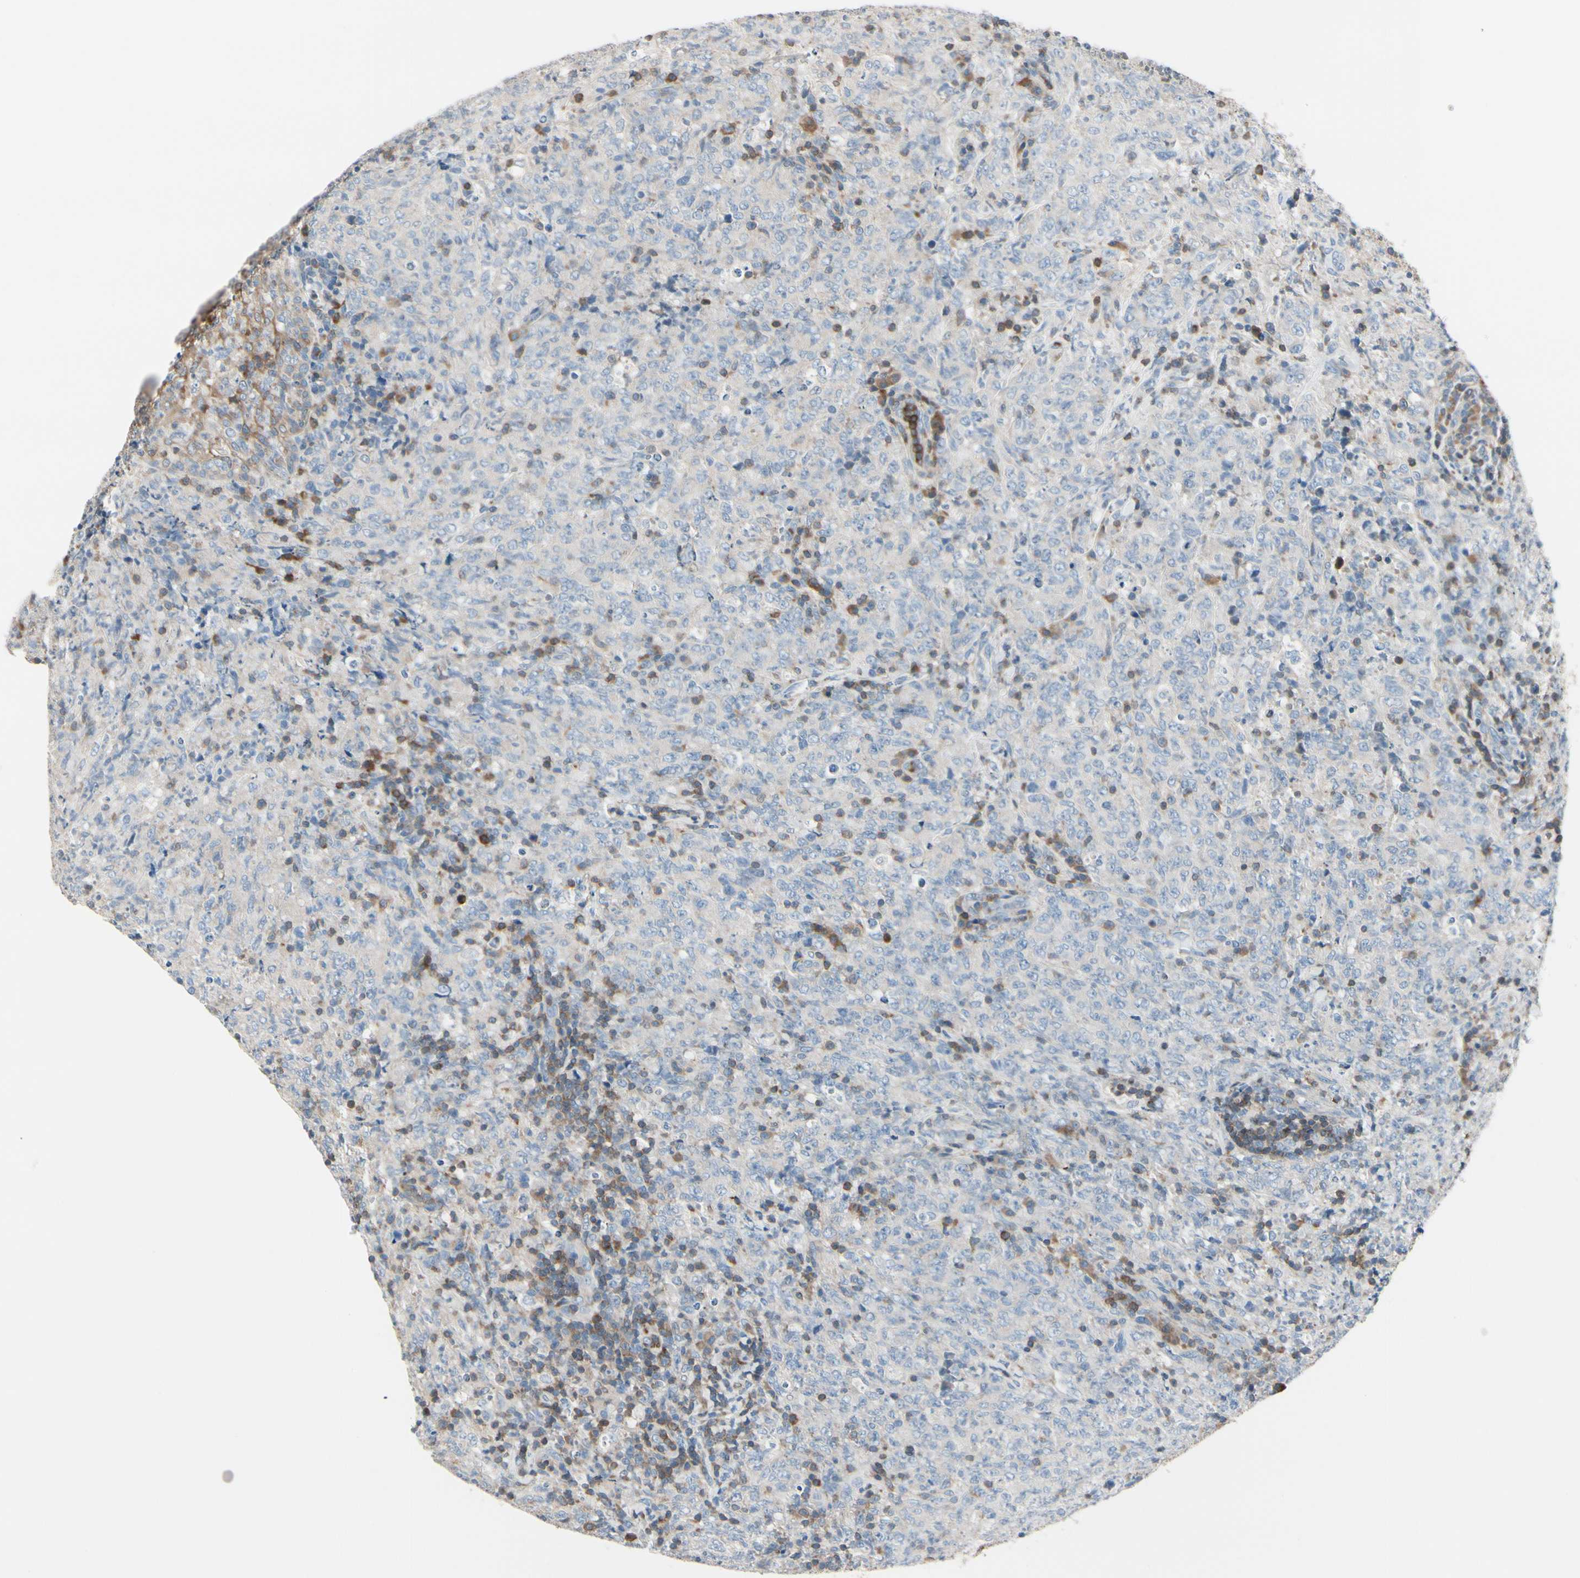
{"staining": {"intensity": "negative", "quantity": "none", "location": "none"}, "tissue": "lymphoma", "cell_type": "Tumor cells", "image_type": "cancer", "snomed": [{"axis": "morphology", "description": "Malignant lymphoma, non-Hodgkin's type, High grade"}, {"axis": "topography", "description": "Tonsil"}], "caption": "An image of high-grade malignant lymphoma, non-Hodgkin's type stained for a protein reveals no brown staining in tumor cells.", "gene": "SLC9A3R1", "patient": {"sex": "female", "age": 36}}